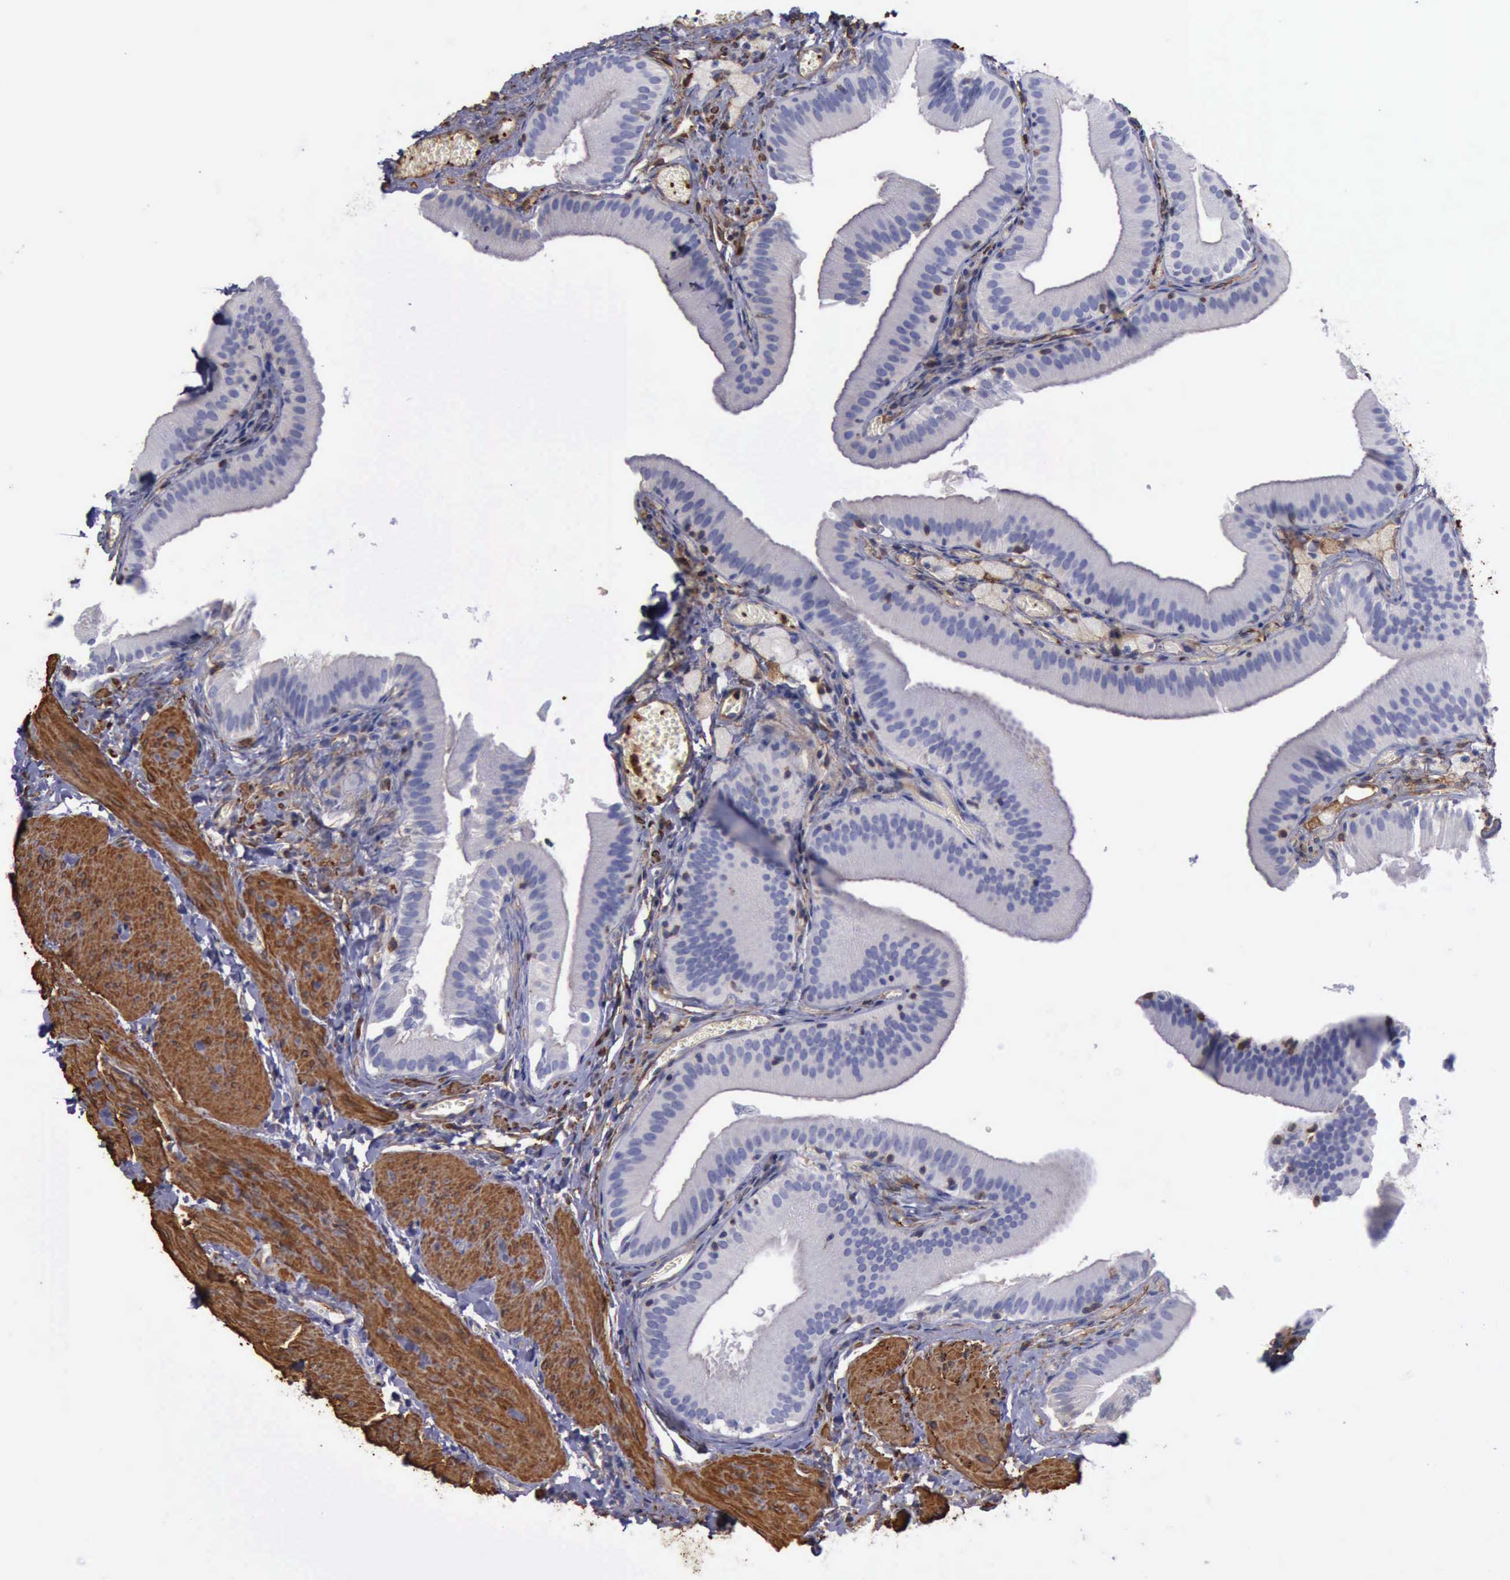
{"staining": {"intensity": "negative", "quantity": "none", "location": "none"}, "tissue": "gallbladder", "cell_type": "Glandular cells", "image_type": "normal", "snomed": [{"axis": "morphology", "description": "Normal tissue, NOS"}, {"axis": "topography", "description": "Gallbladder"}], "caption": "Unremarkable gallbladder was stained to show a protein in brown. There is no significant positivity in glandular cells. (Brightfield microscopy of DAB (3,3'-diaminobenzidine) IHC at high magnification).", "gene": "FLNA", "patient": {"sex": "female", "age": 24}}